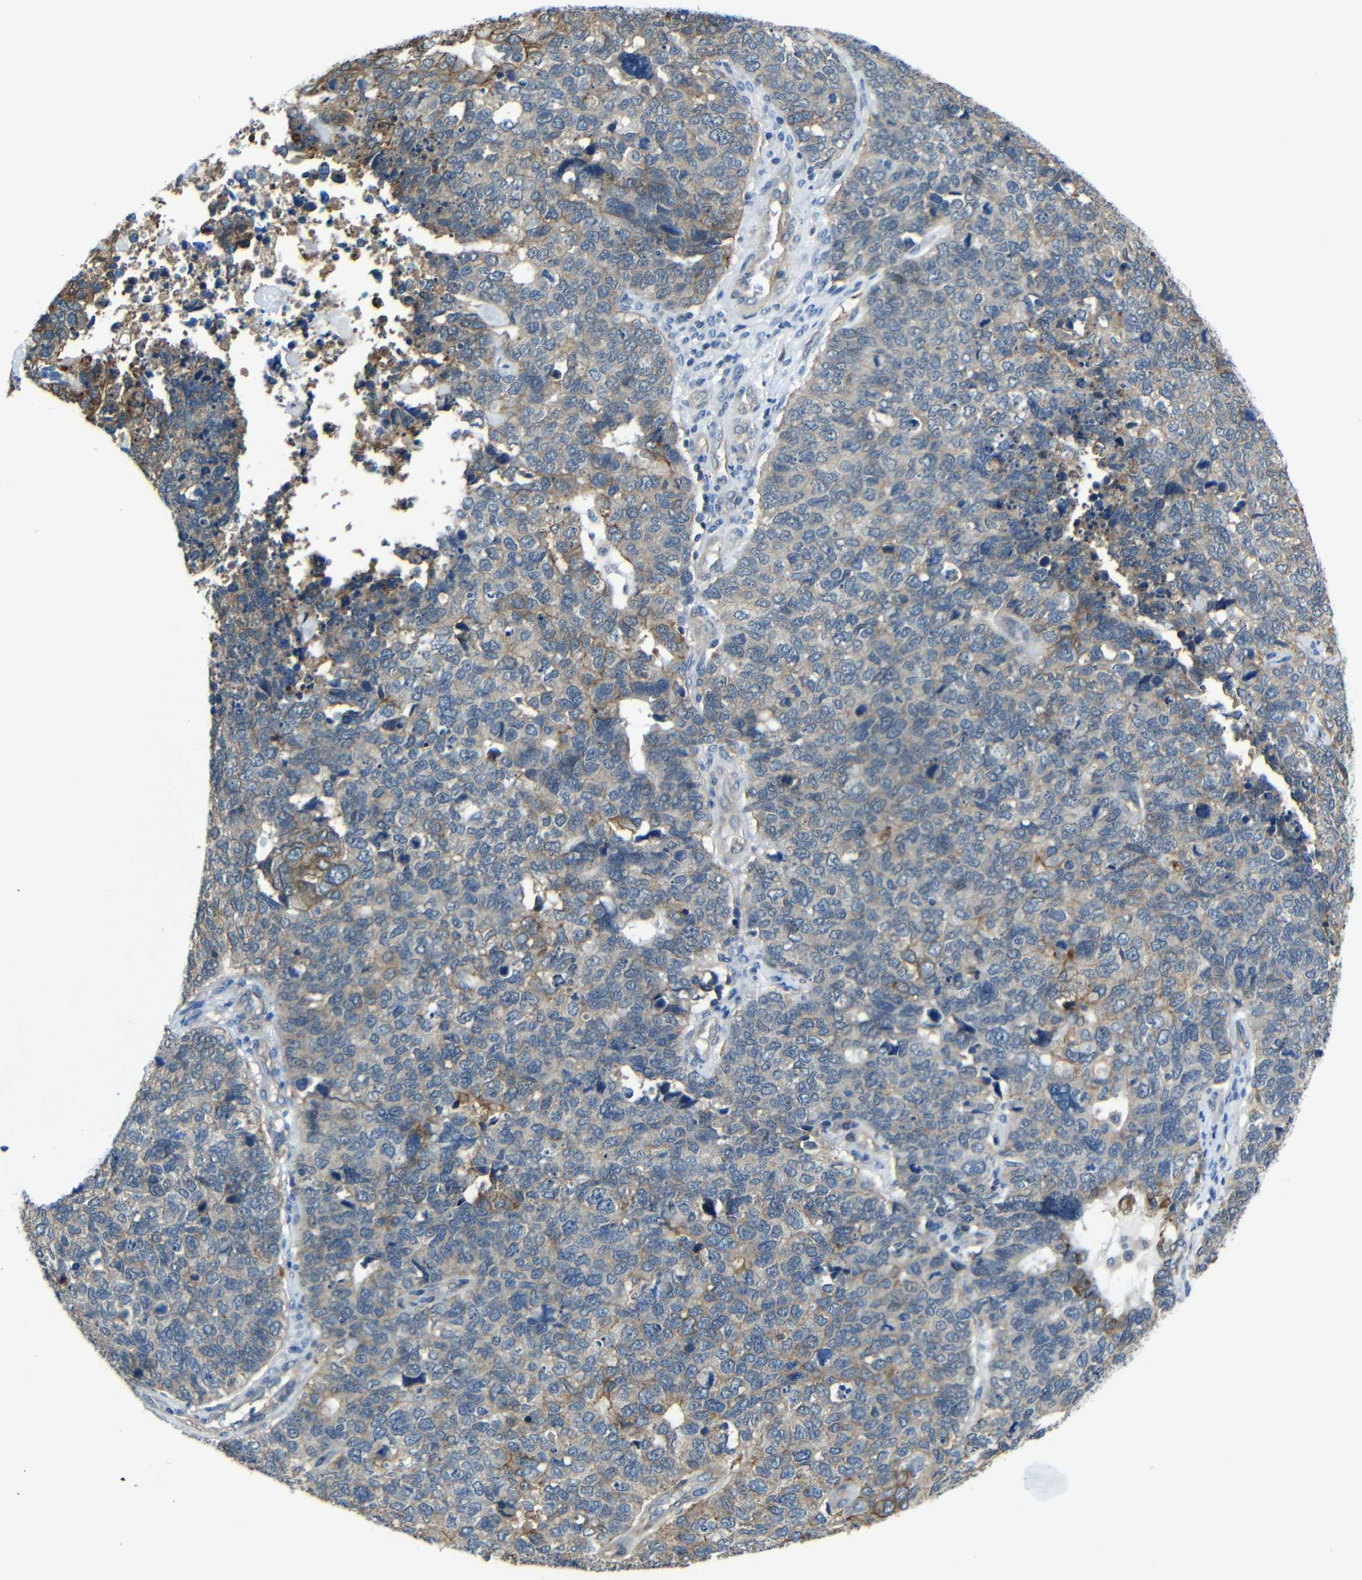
{"staining": {"intensity": "moderate", "quantity": "25%-75%", "location": "cytoplasmic/membranous"}, "tissue": "cervical cancer", "cell_type": "Tumor cells", "image_type": "cancer", "snomed": [{"axis": "morphology", "description": "Squamous cell carcinoma, NOS"}, {"axis": "topography", "description": "Cervix"}], "caption": "About 25%-75% of tumor cells in human cervical squamous cell carcinoma reveal moderate cytoplasmic/membranous protein staining as visualized by brown immunohistochemical staining.", "gene": "ZNF90", "patient": {"sex": "female", "age": 63}}